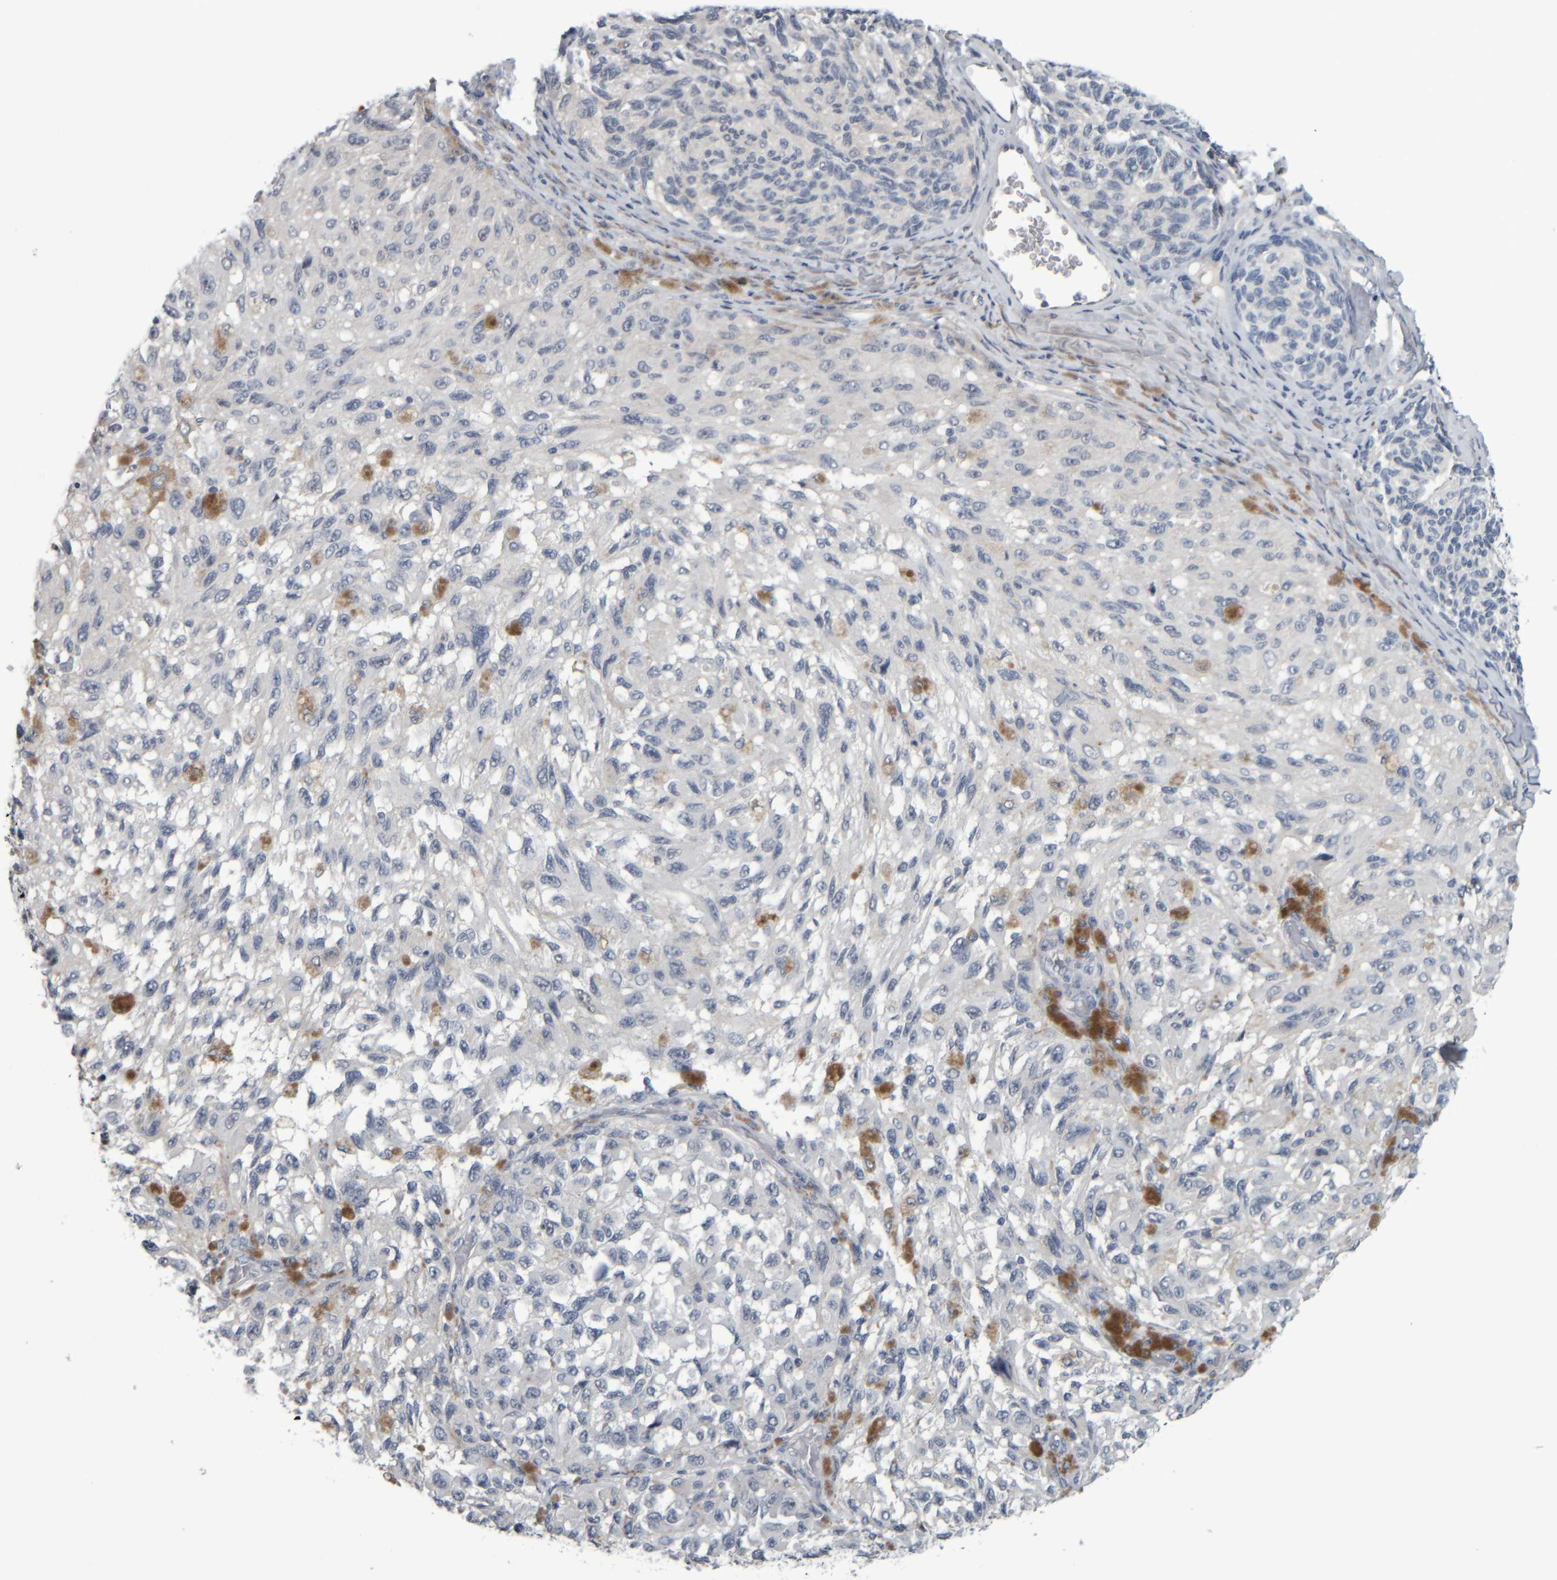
{"staining": {"intensity": "negative", "quantity": "none", "location": "none"}, "tissue": "melanoma", "cell_type": "Tumor cells", "image_type": "cancer", "snomed": [{"axis": "morphology", "description": "Malignant melanoma, NOS"}, {"axis": "topography", "description": "Skin"}], "caption": "Protein analysis of malignant melanoma reveals no significant staining in tumor cells.", "gene": "COL14A1", "patient": {"sex": "female", "age": 73}}